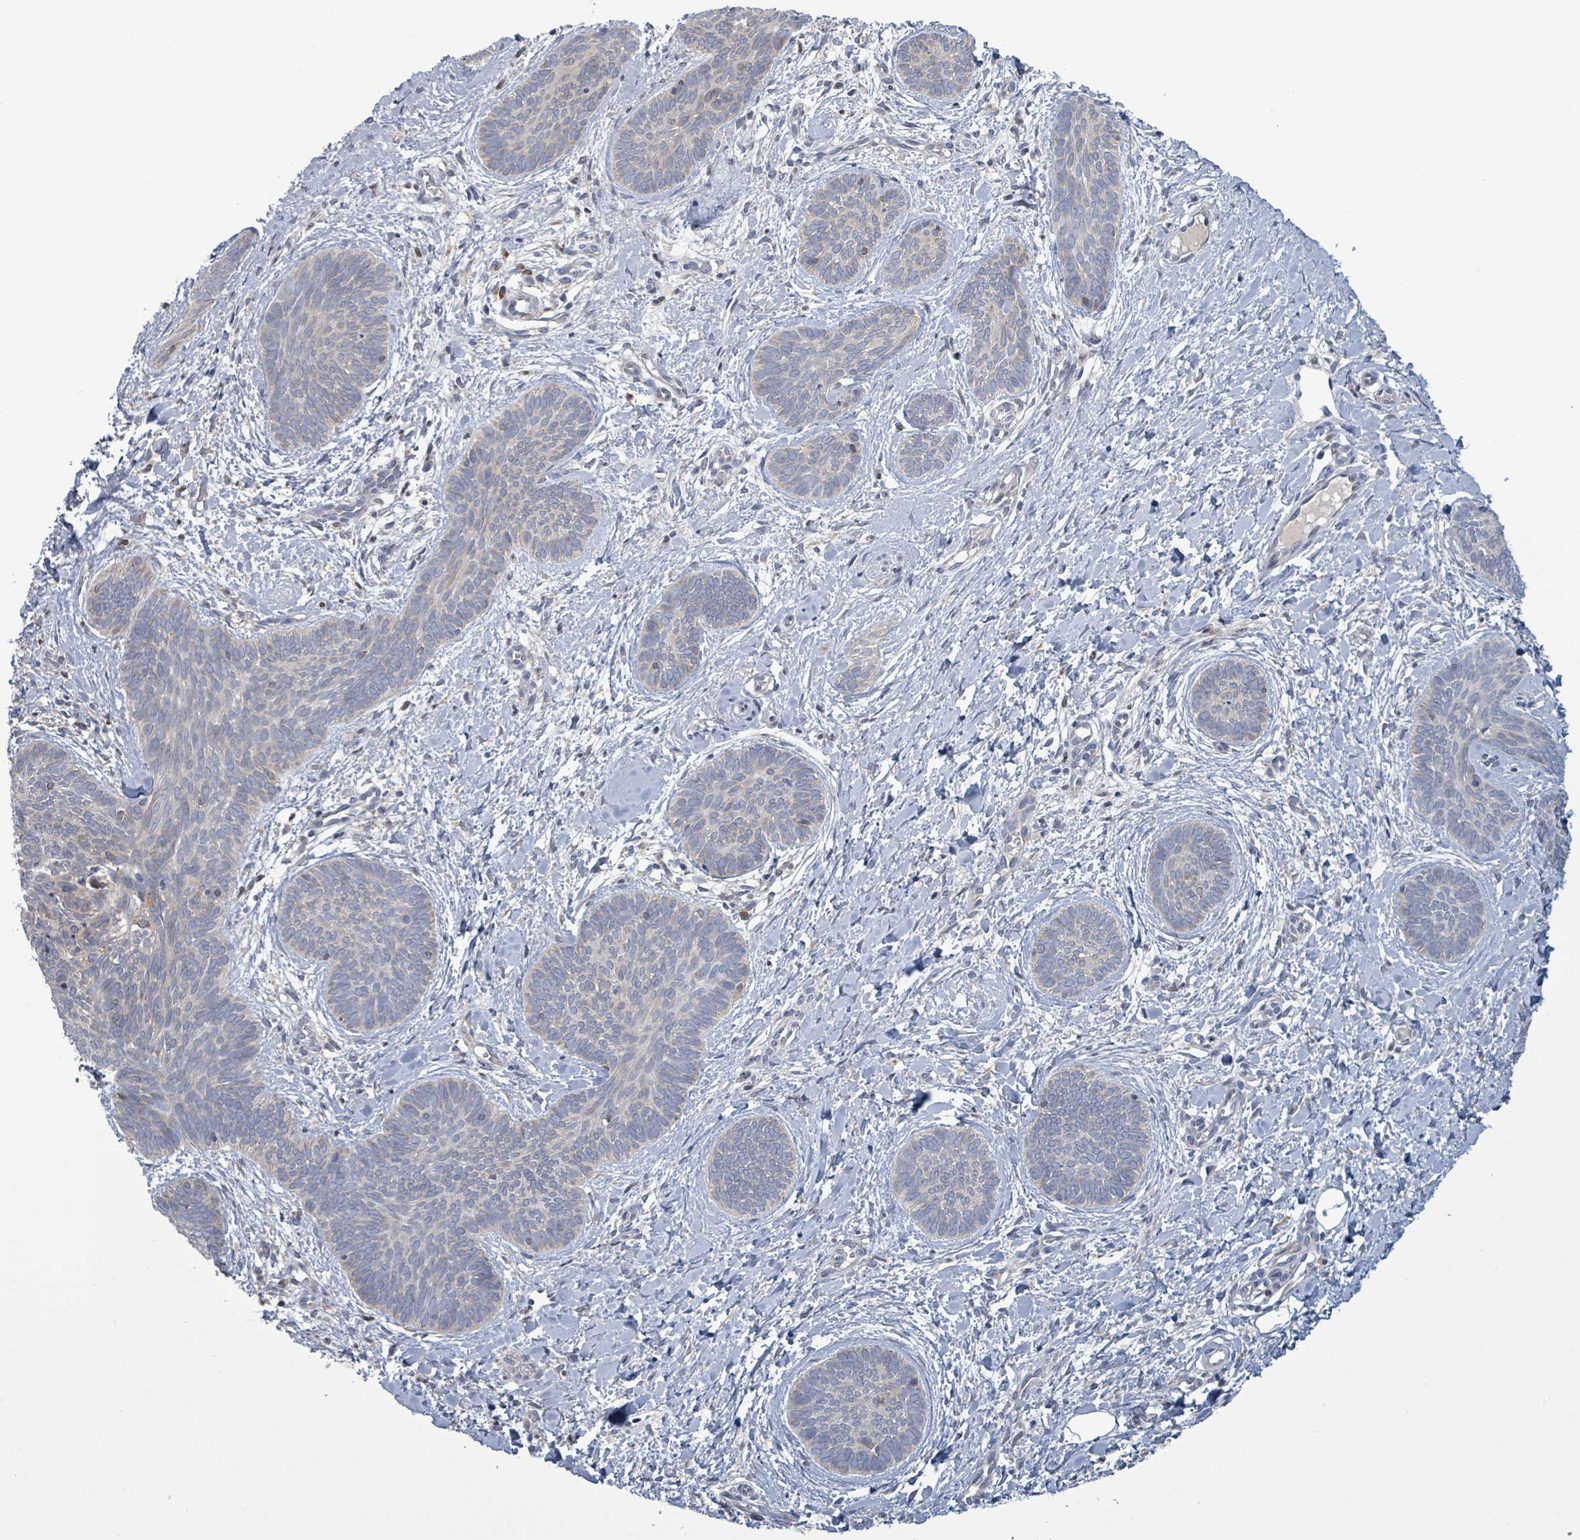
{"staining": {"intensity": "negative", "quantity": "none", "location": "none"}, "tissue": "skin cancer", "cell_type": "Tumor cells", "image_type": "cancer", "snomed": [{"axis": "morphology", "description": "Basal cell carcinoma"}, {"axis": "topography", "description": "Skin"}], "caption": "Immunohistochemistry of human skin cancer demonstrates no staining in tumor cells. The staining is performed using DAB (3,3'-diaminobenzidine) brown chromogen with nuclei counter-stained in using hematoxylin.", "gene": "ATP13A1", "patient": {"sex": "female", "age": 81}}